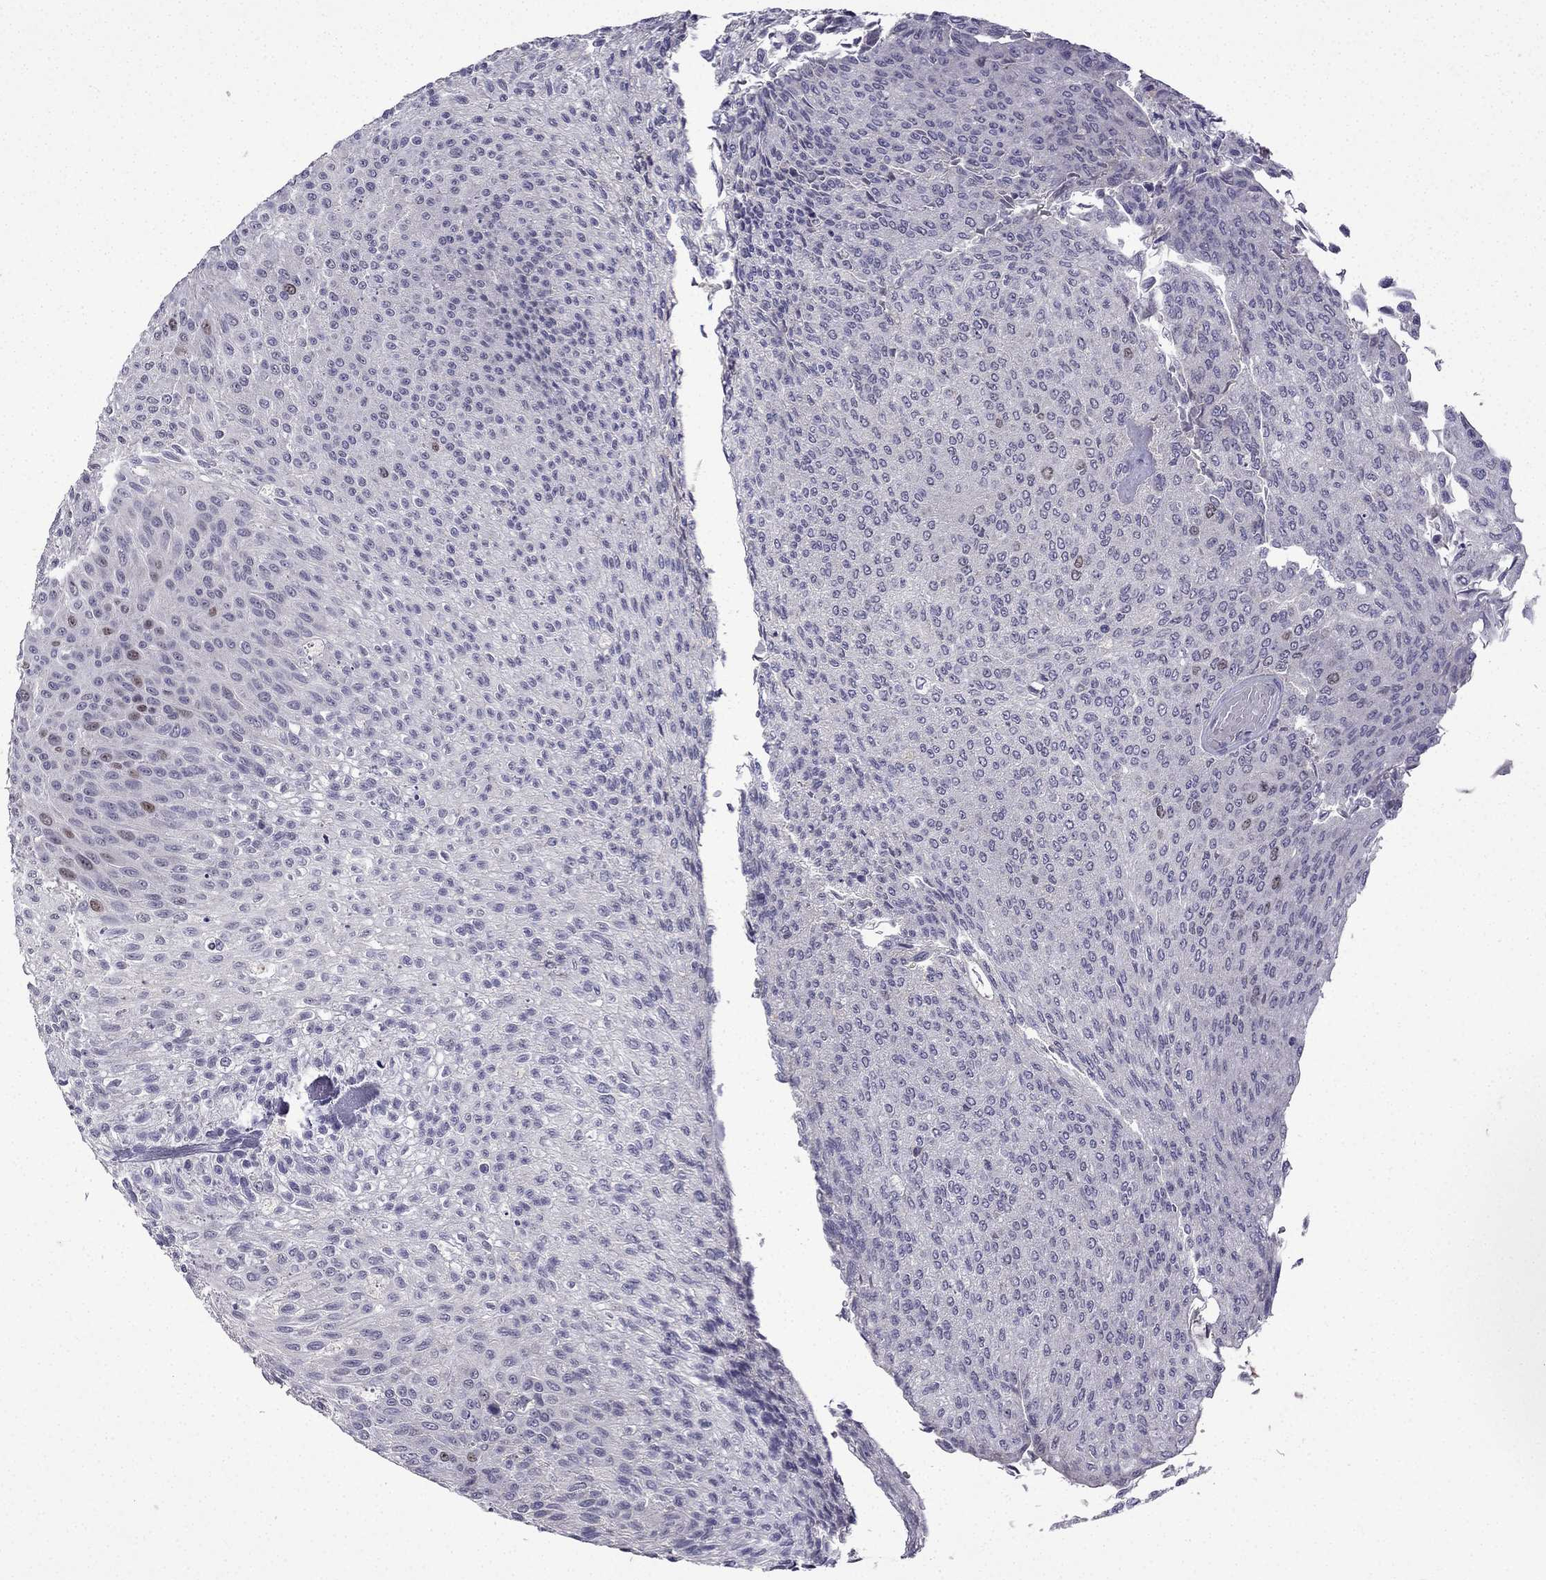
{"staining": {"intensity": "moderate", "quantity": "<25%", "location": "nuclear"}, "tissue": "urothelial cancer", "cell_type": "Tumor cells", "image_type": "cancer", "snomed": [{"axis": "morphology", "description": "Urothelial carcinoma, Low grade"}, {"axis": "topography", "description": "Ureter, NOS"}, {"axis": "topography", "description": "Urinary bladder"}], "caption": "Tumor cells reveal low levels of moderate nuclear positivity in about <25% of cells in urothelial cancer.", "gene": "UHRF1", "patient": {"sex": "male", "age": 78}}